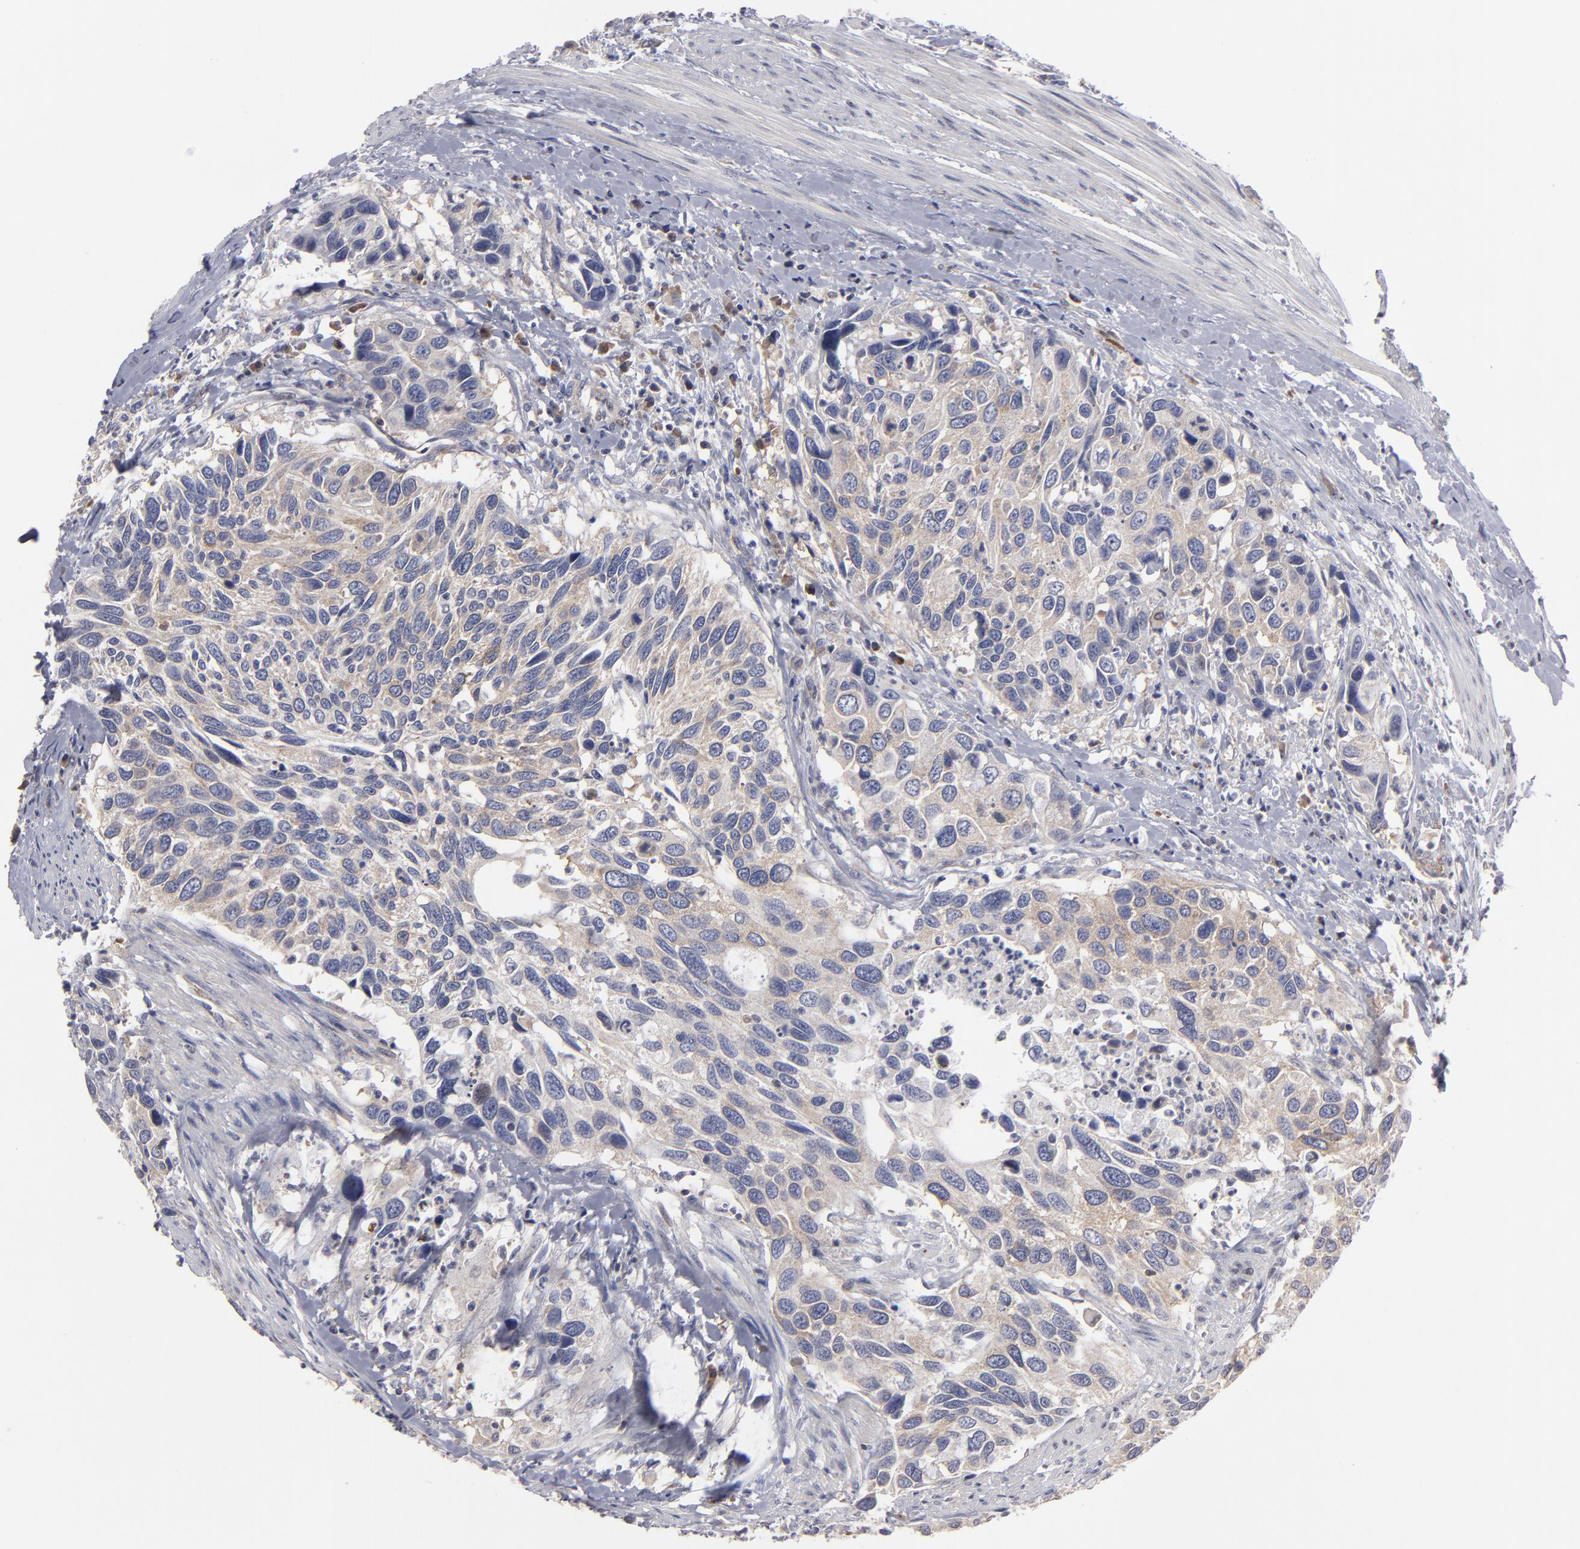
{"staining": {"intensity": "moderate", "quantity": ">75%", "location": "cytoplasmic/membranous"}, "tissue": "urothelial cancer", "cell_type": "Tumor cells", "image_type": "cancer", "snomed": [{"axis": "morphology", "description": "Urothelial carcinoma, High grade"}, {"axis": "topography", "description": "Urinary bladder"}], "caption": "High-grade urothelial carcinoma was stained to show a protein in brown. There is medium levels of moderate cytoplasmic/membranous staining in approximately >75% of tumor cells.", "gene": "CEP97", "patient": {"sex": "male", "age": 66}}